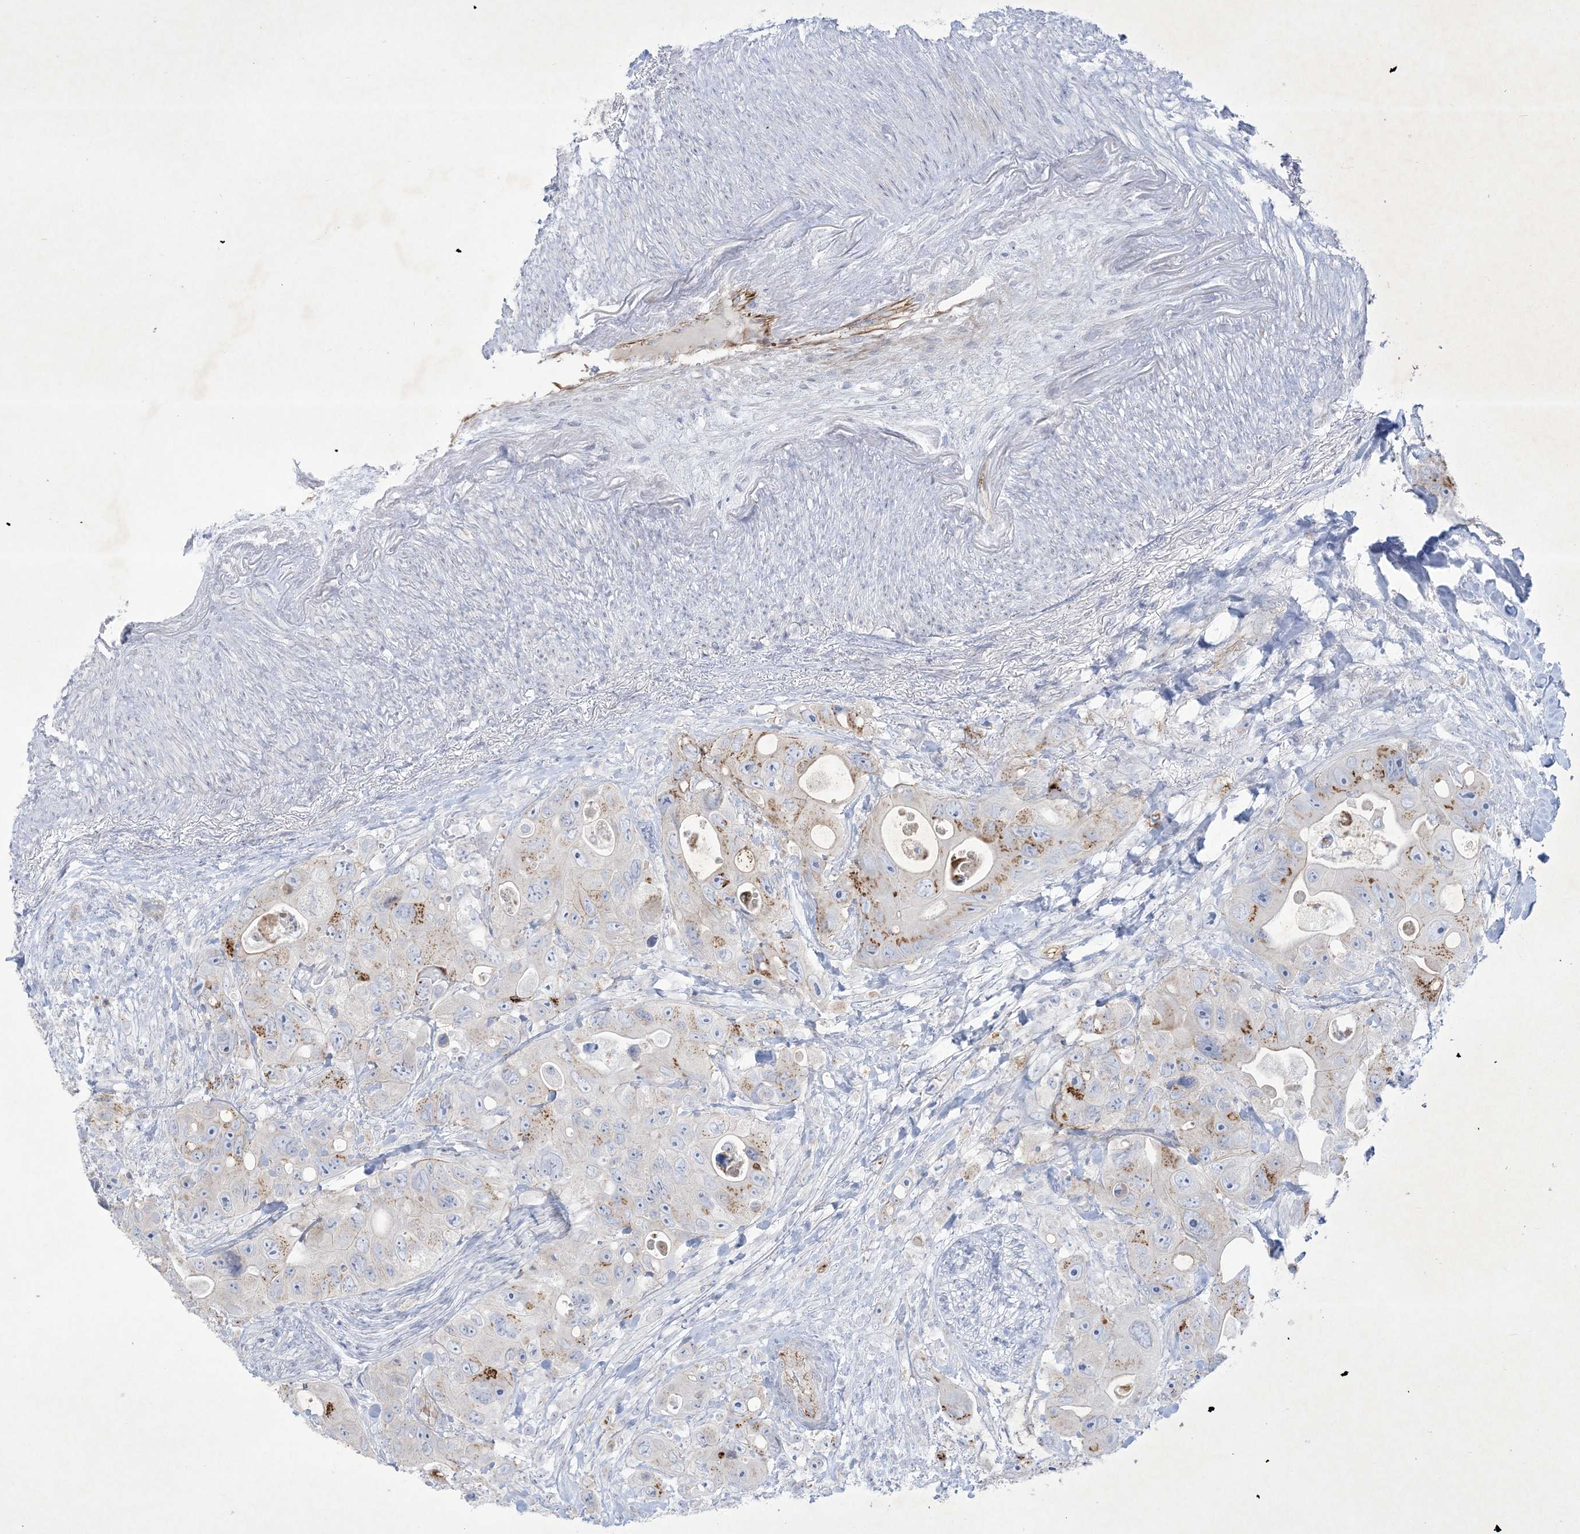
{"staining": {"intensity": "moderate", "quantity": "<25%", "location": "cytoplasmic/membranous"}, "tissue": "colorectal cancer", "cell_type": "Tumor cells", "image_type": "cancer", "snomed": [{"axis": "morphology", "description": "Adenocarcinoma, NOS"}, {"axis": "topography", "description": "Colon"}], "caption": "Moderate cytoplasmic/membranous staining for a protein is identified in approximately <25% of tumor cells of colorectal cancer using IHC.", "gene": "B3GNT7", "patient": {"sex": "female", "age": 46}}